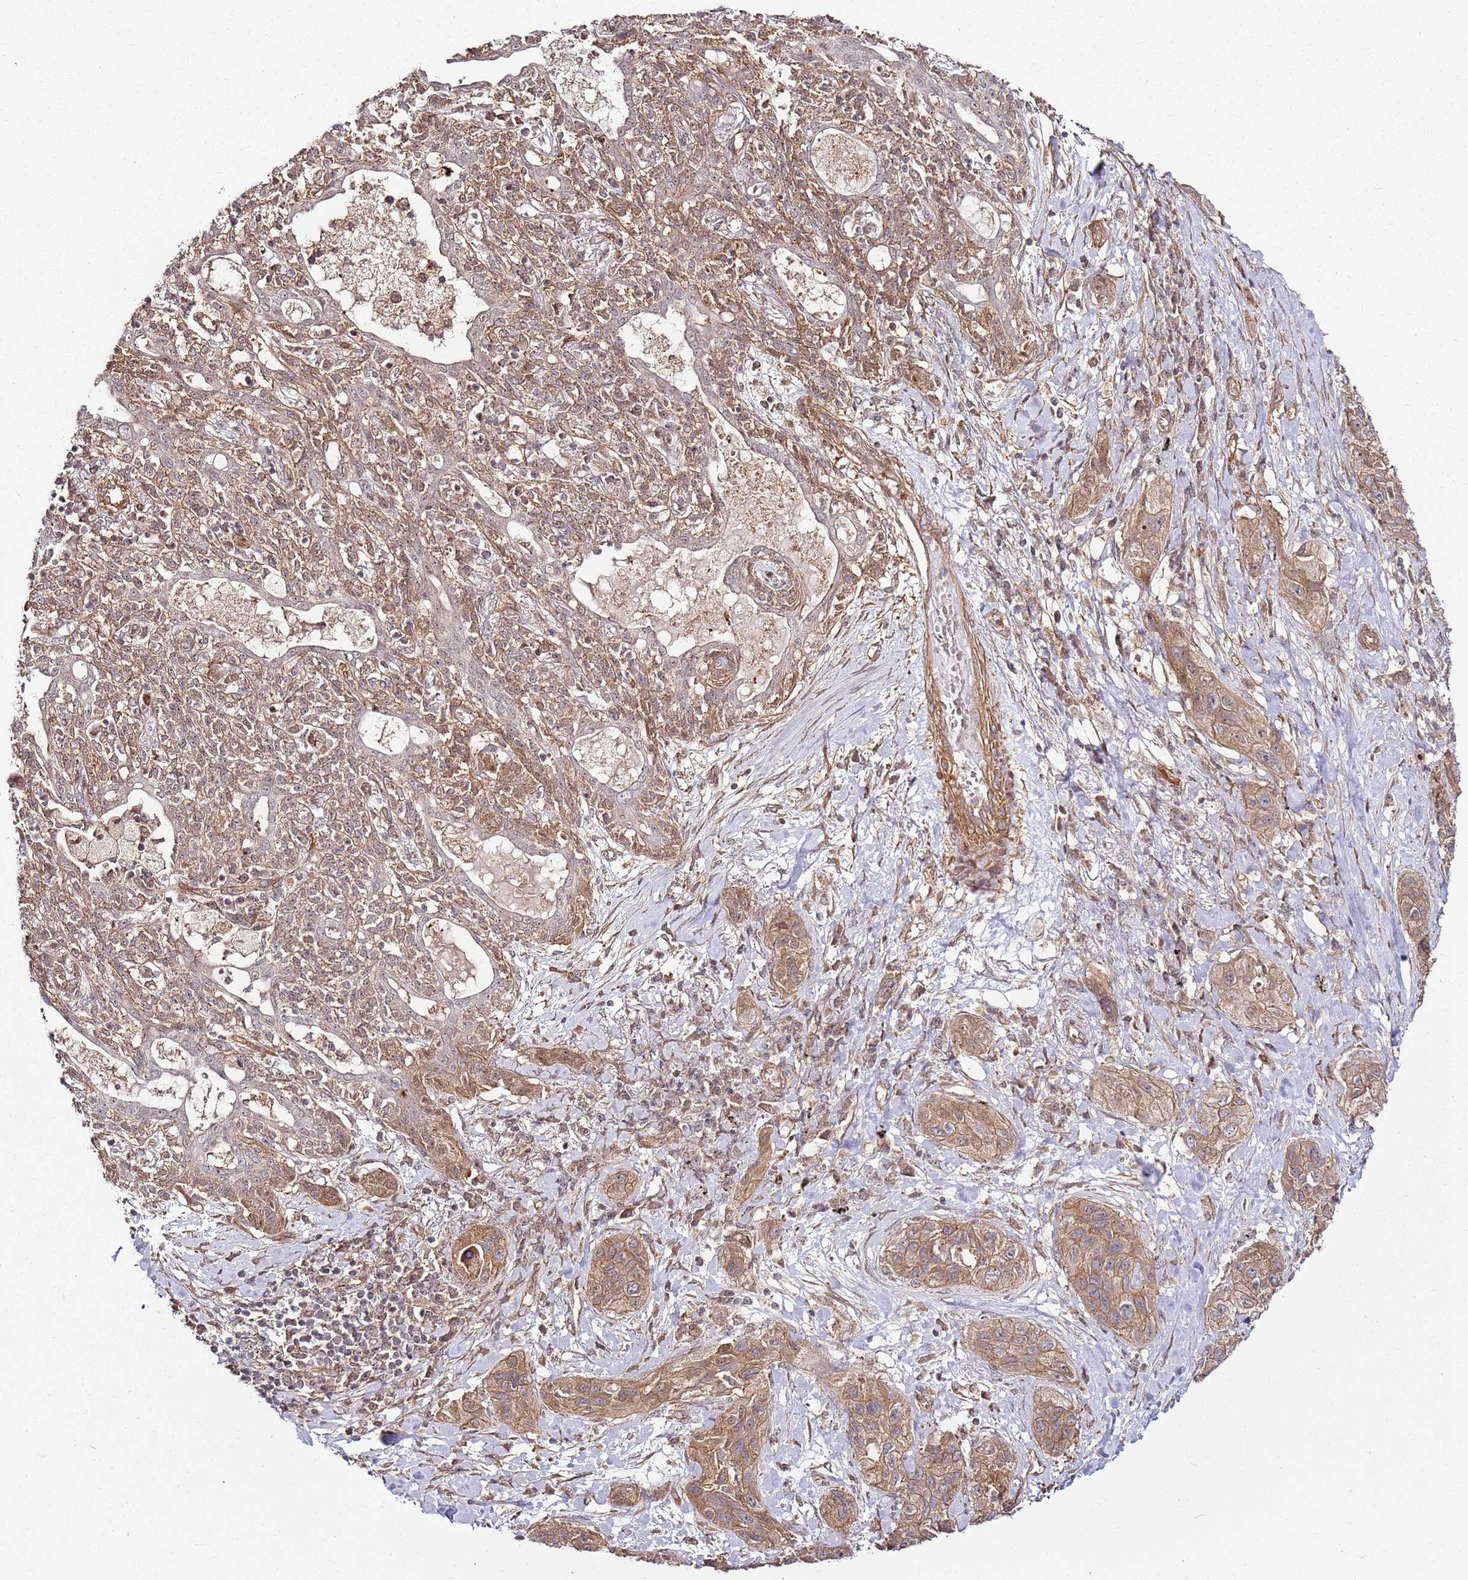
{"staining": {"intensity": "weak", "quantity": ">75%", "location": "cytoplasmic/membranous,nuclear"}, "tissue": "lung cancer", "cell_type": "Tumor cells", "image_type": "cancer", "snomed": [{"axis": "morphology", "description": "Squamous cell carcinoma, NOS"}, {"axis": "topography", "description": "Lung"}], "caption": "A histopathology image of human squamous cell carcinoma (lung) stained for a protein displays weak cytoplasmic/membranous and nuclear brown staining in tumor cells.", "gene": "CCNYL1", "patient": {"sex": "female", "age": 70}}